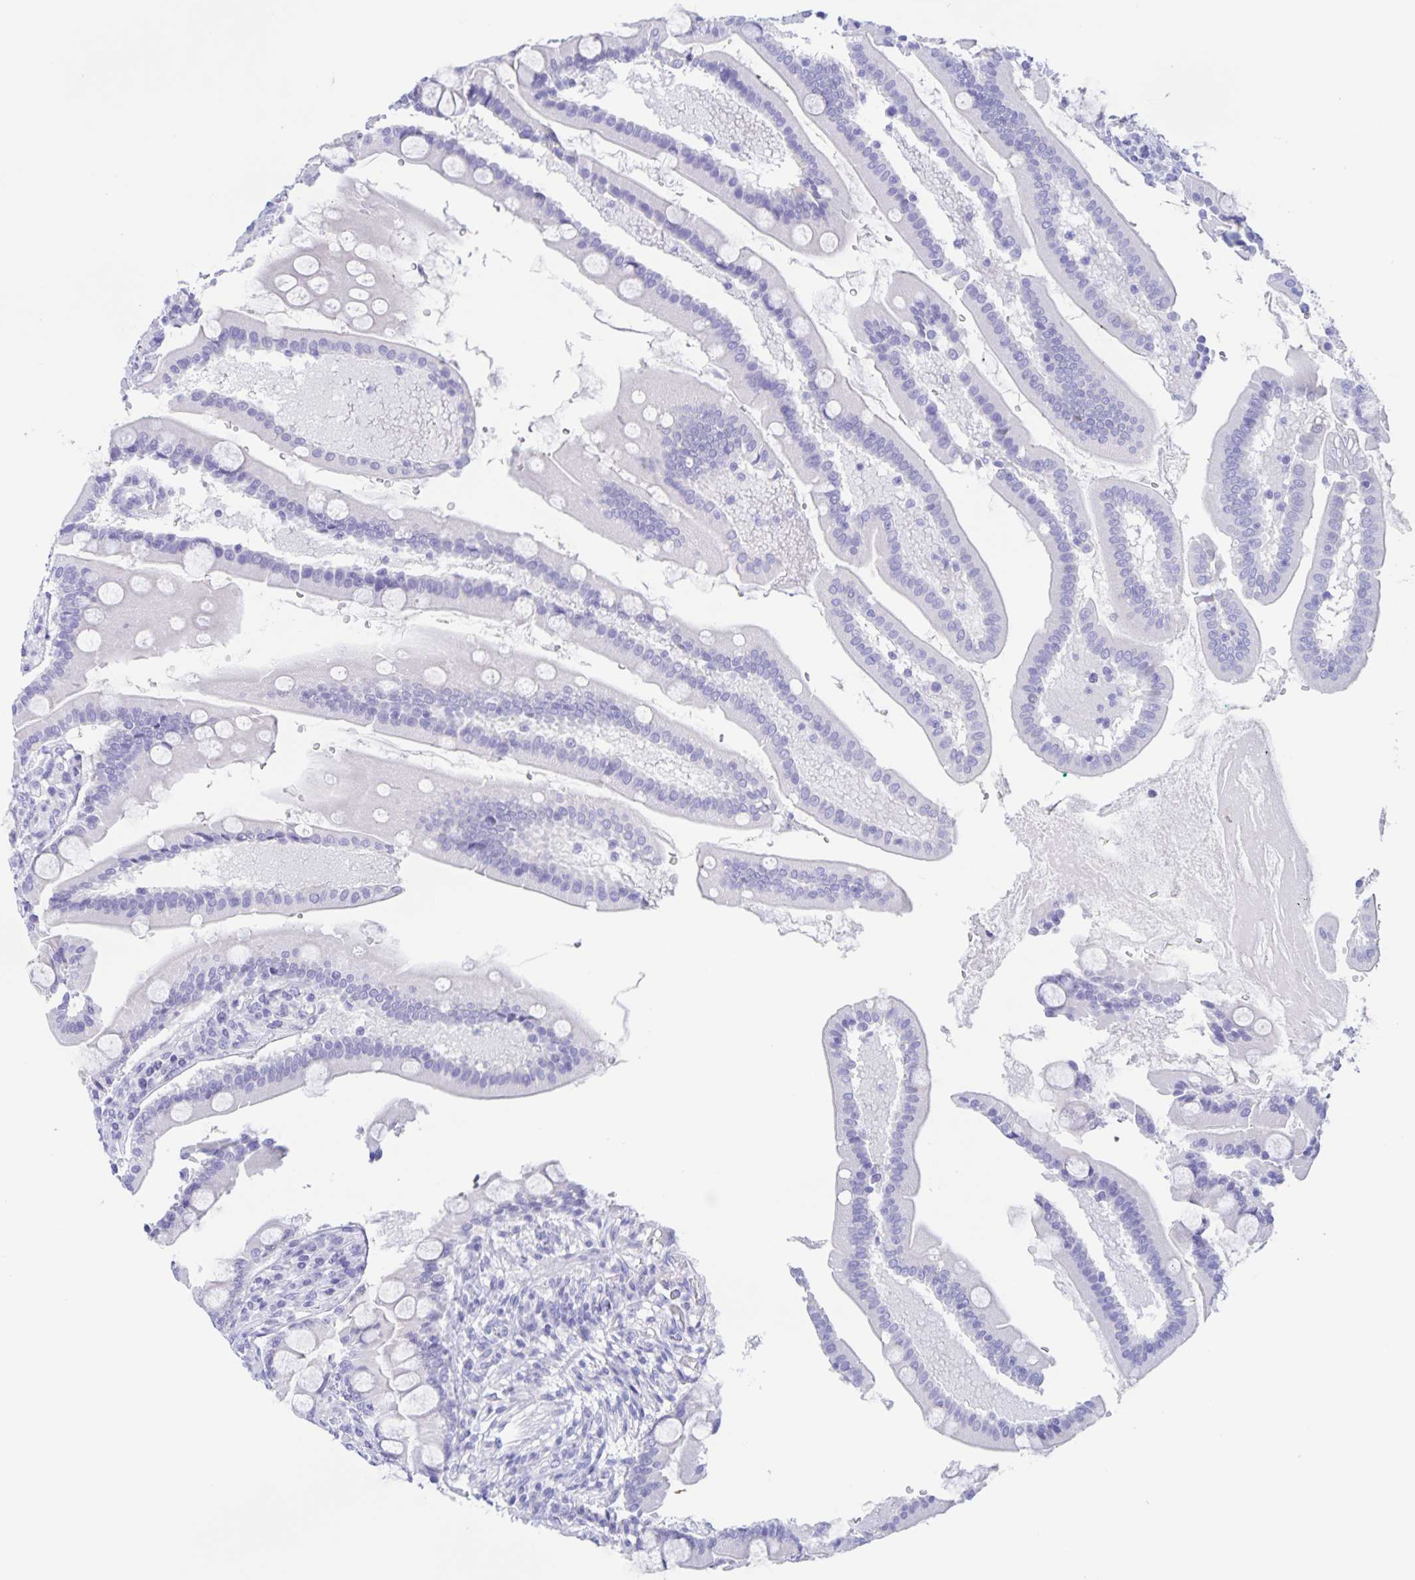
{"staining": {"intensity": "negative", "quantity": "none", "location": "none"}, "tissue": "duodenum", "cell_type": "Glandular cells", "image_type": "normal", "snomed": [{"axis": "morphology", "description": "Normal tissue, NOS"}, {"axis": "topography", "description": "Duodenum"}], "caption": "Immunohistochemistry (IHC) histopathology image of normal human duodenum stained for a protein (brown), which demonstrates no positivity in glandular cells.", "gene": "TGIF2LX", "patient": {"sex": "female", "age": 67}}